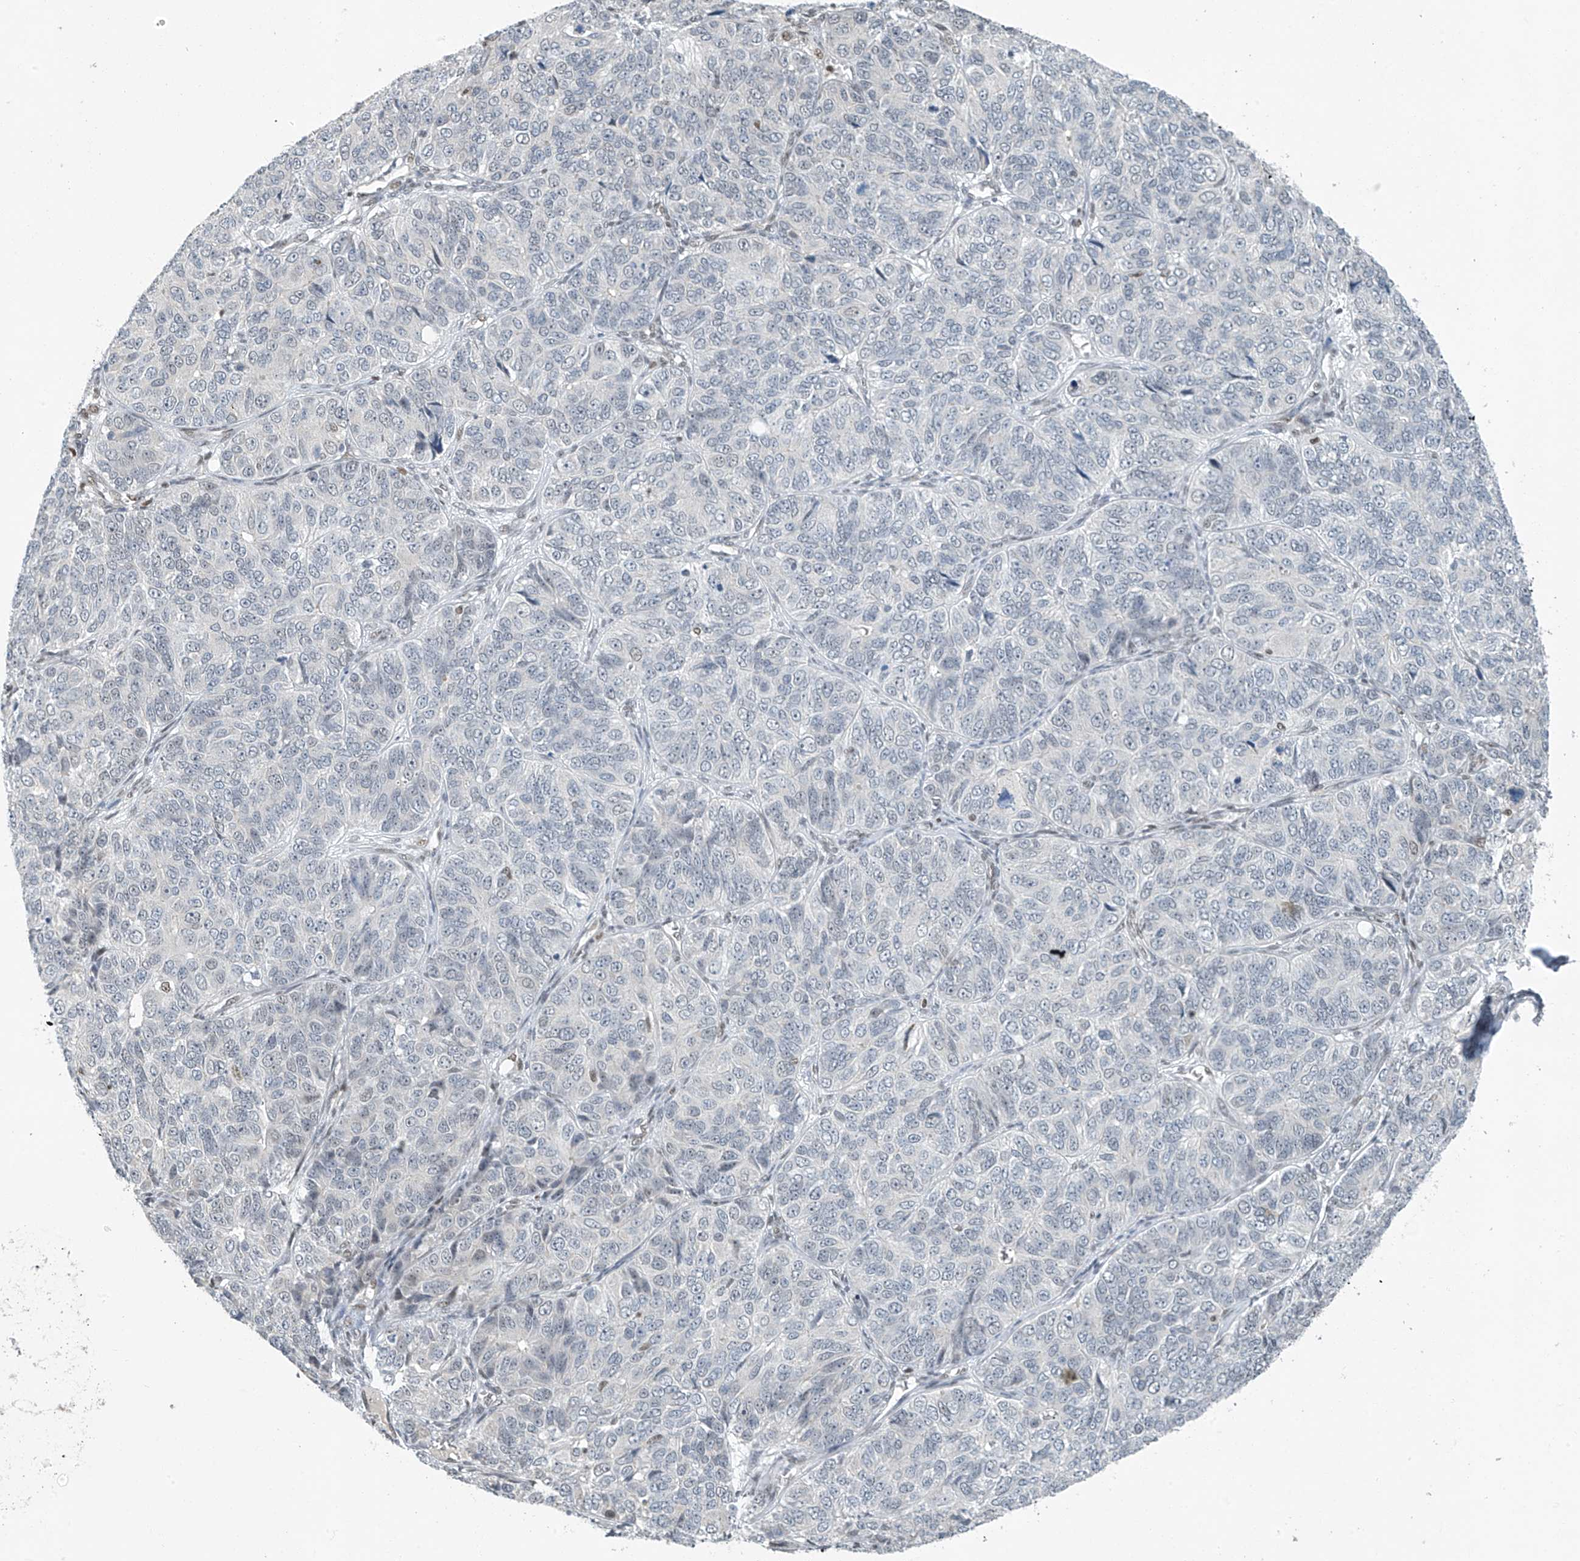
{"staining": {"intensity": "negative", "quantity": "none", "location": "none"}, "tissue": "ovarian cancer", "cell_type": "Tumor cells", "image_type": "cancer", "snomed": [{"axis": "morphology", "description": "Carcinoma, endometroid"}, {"axis": "topography", "description": "Ovary"}], "caption": "Tumor cells show no significant protein positivity in ovarian endometroid carcinoma.", "gene": "TAF8", "patient": {"sex": "female", "age": 51}}